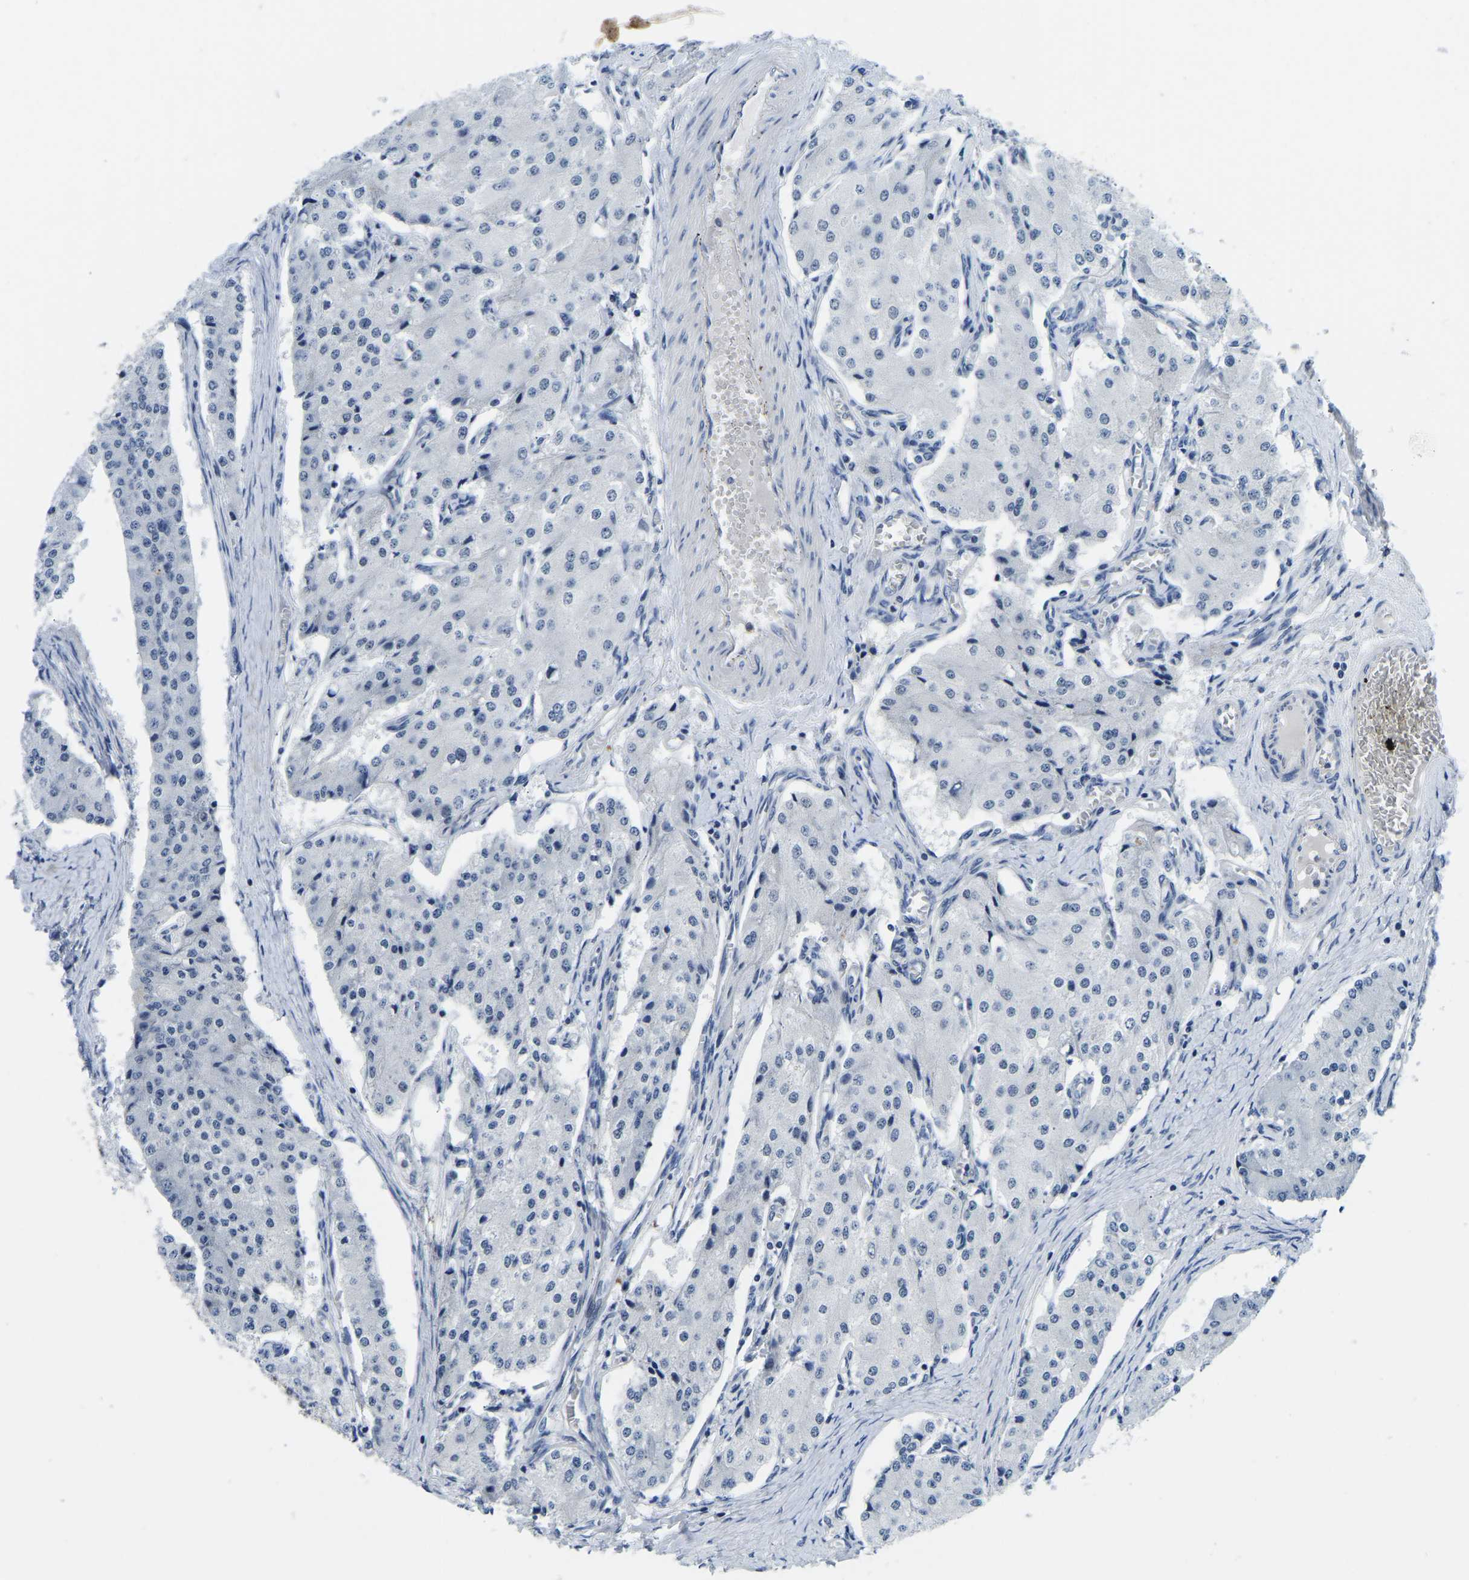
{"staining": {"intensity": "negative", "quantity": "none", "location": "none"}, "tissue": "carcinoid", "cell_type": "Tumor cells", "image_type": "cancer", "snomed": [{"axis": "morphology", "description": "Carcinoid, malignant, NOS"}, {"axis": "topography", "description": "Colon"}], "caption": "Immunohistochemical staining of human malignant carcinoid demonstrates no significant staining in tumor cells. (Brightfield microscopy of DAB (3,3'-diaminobenzidine) immunohistochemistry (IHC) at high magnification).", "gene": "POLDIP3", "patient": {"sex": "female", "age": 52}}